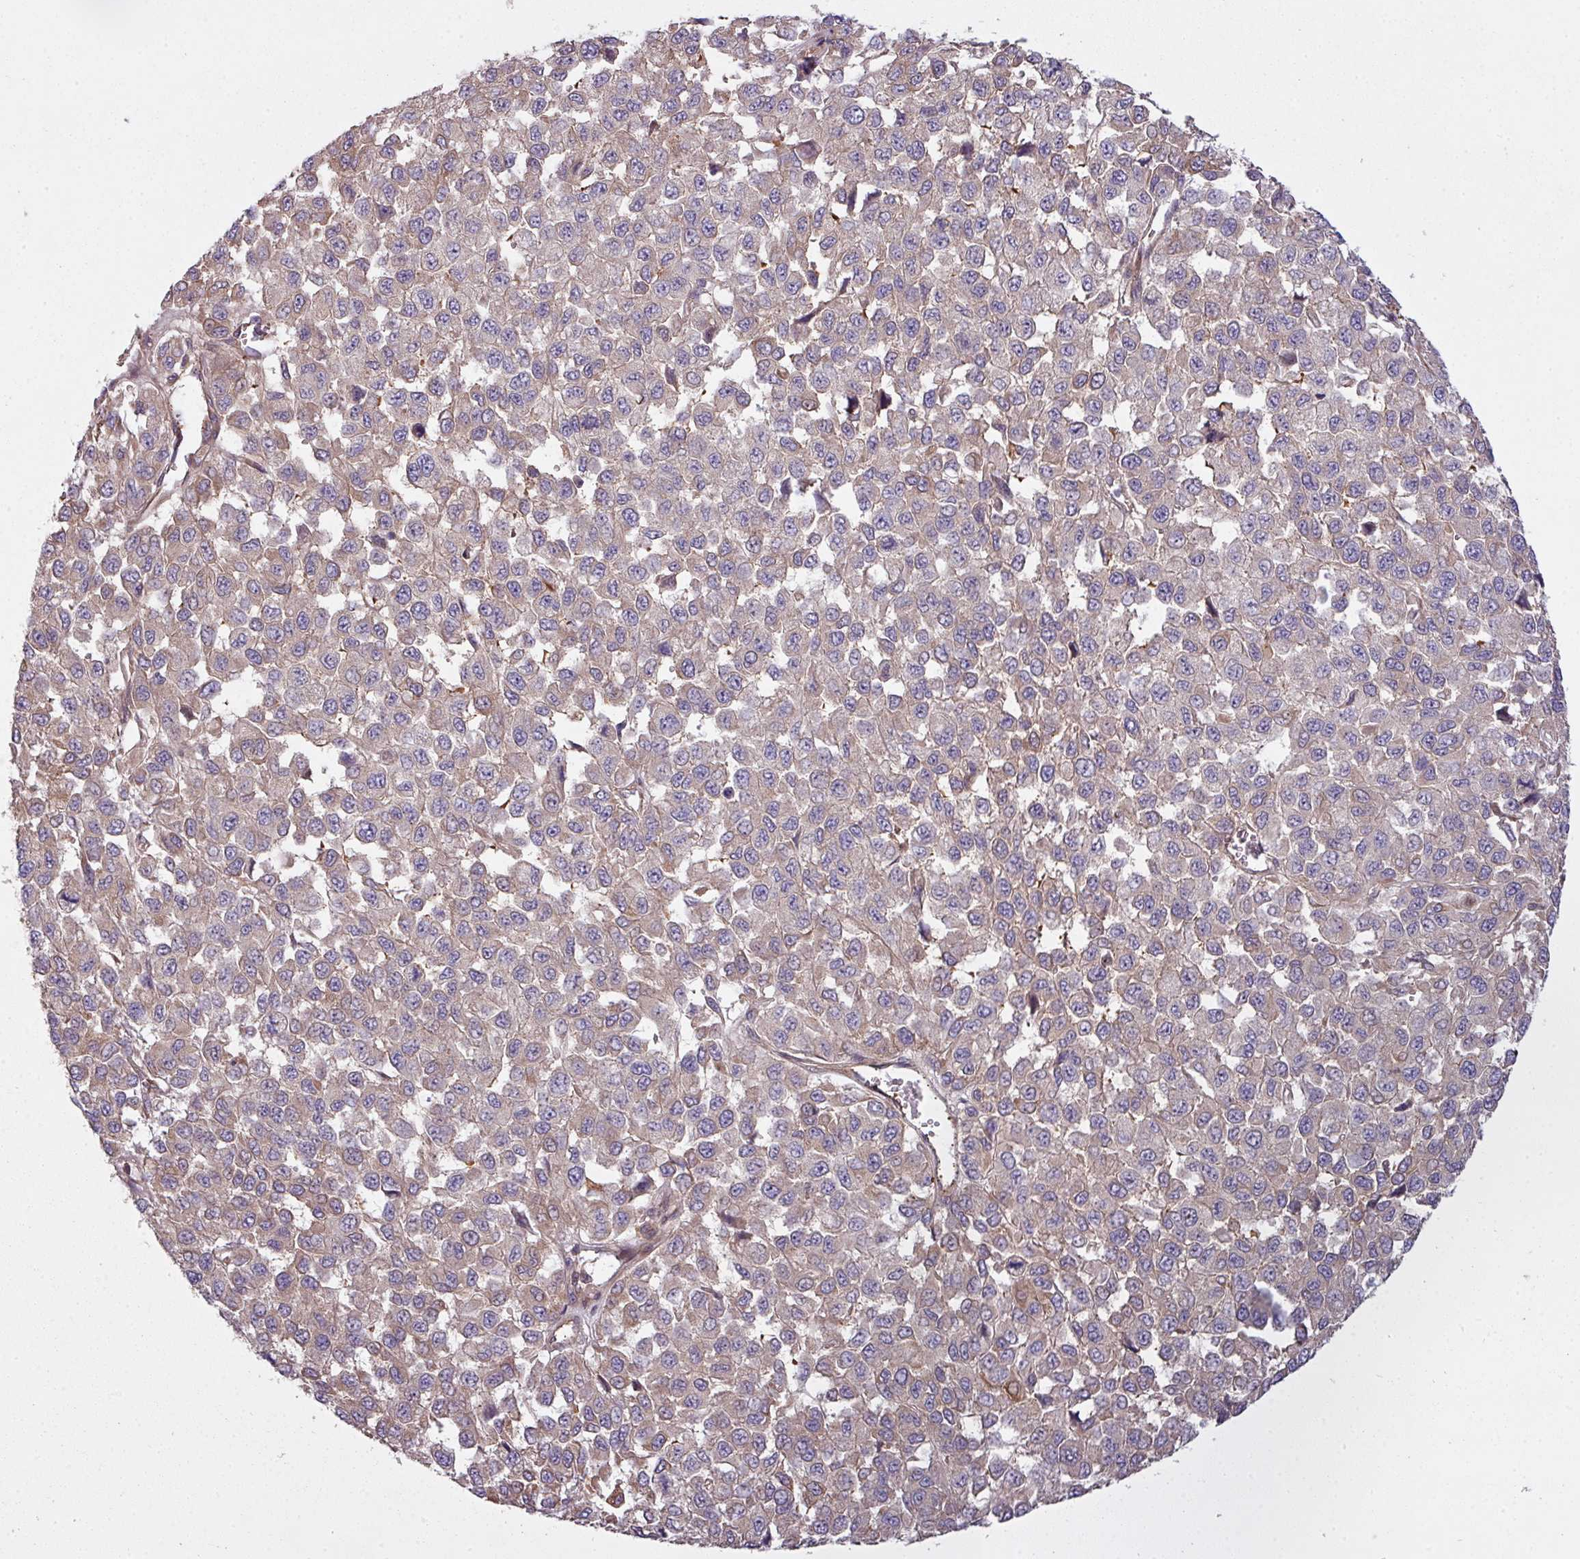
{"staining": {"intensity": "moderate", "quantity": "<25%", "location": "cytoplasmic/membranous"}, "tissue": "melanoma", "cell_type": "Tumor cells", "image_type": "cancer", "snomed": [{"axis": "morphology", "description": "Malignant melanoma, NOS"}, {"axis": "topography", "description": "Skin"}], "caption": "Malignant melanoma stained with IHC reveals moderate cytoplasmic/membranous expression in approximately <25% of tumor cells.", "gene": "SNRNP25", "patient": {"sex": "male", "age": 62}}